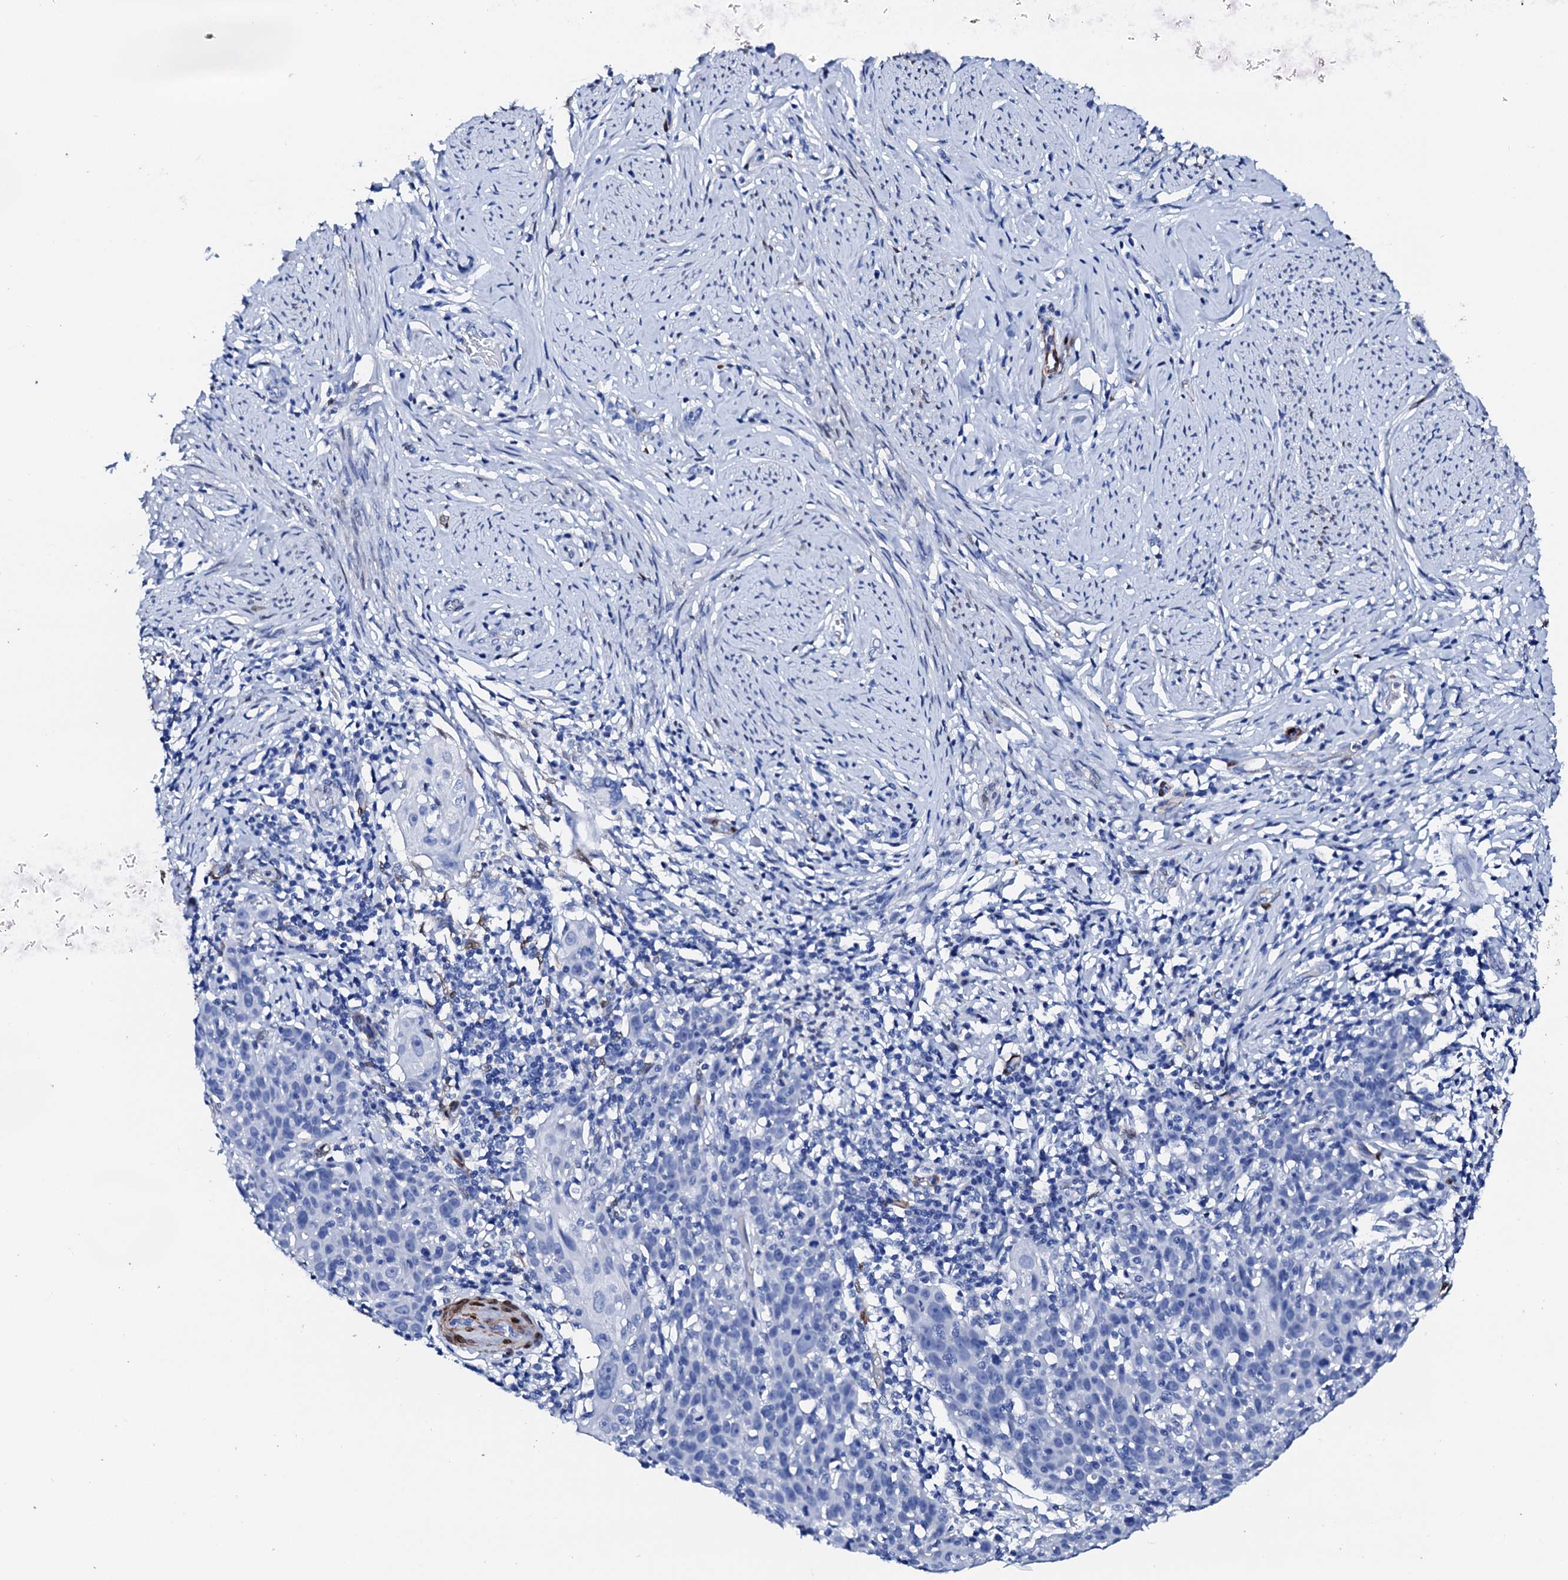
{"staining": {"intensity": "negative", "quantity": "none", "location": "none"}, "tissue": "cervical cancer", "cell_type": "Tumor cells", "image_type": "cancer", "snomed": [{"axis": "morphology", "description": "Squamous cell carcinoma, NOS"}, {"axis": "topography", "description": "Cervix"}], "caption": "This is a photomicrograph of immunohistochemistry staining of cervical cancer (squamous cell carcinoma), which shows no staining in tumor cells.", "gene": "NRIP2", "patient": {"sex": "female", "age": 50}}